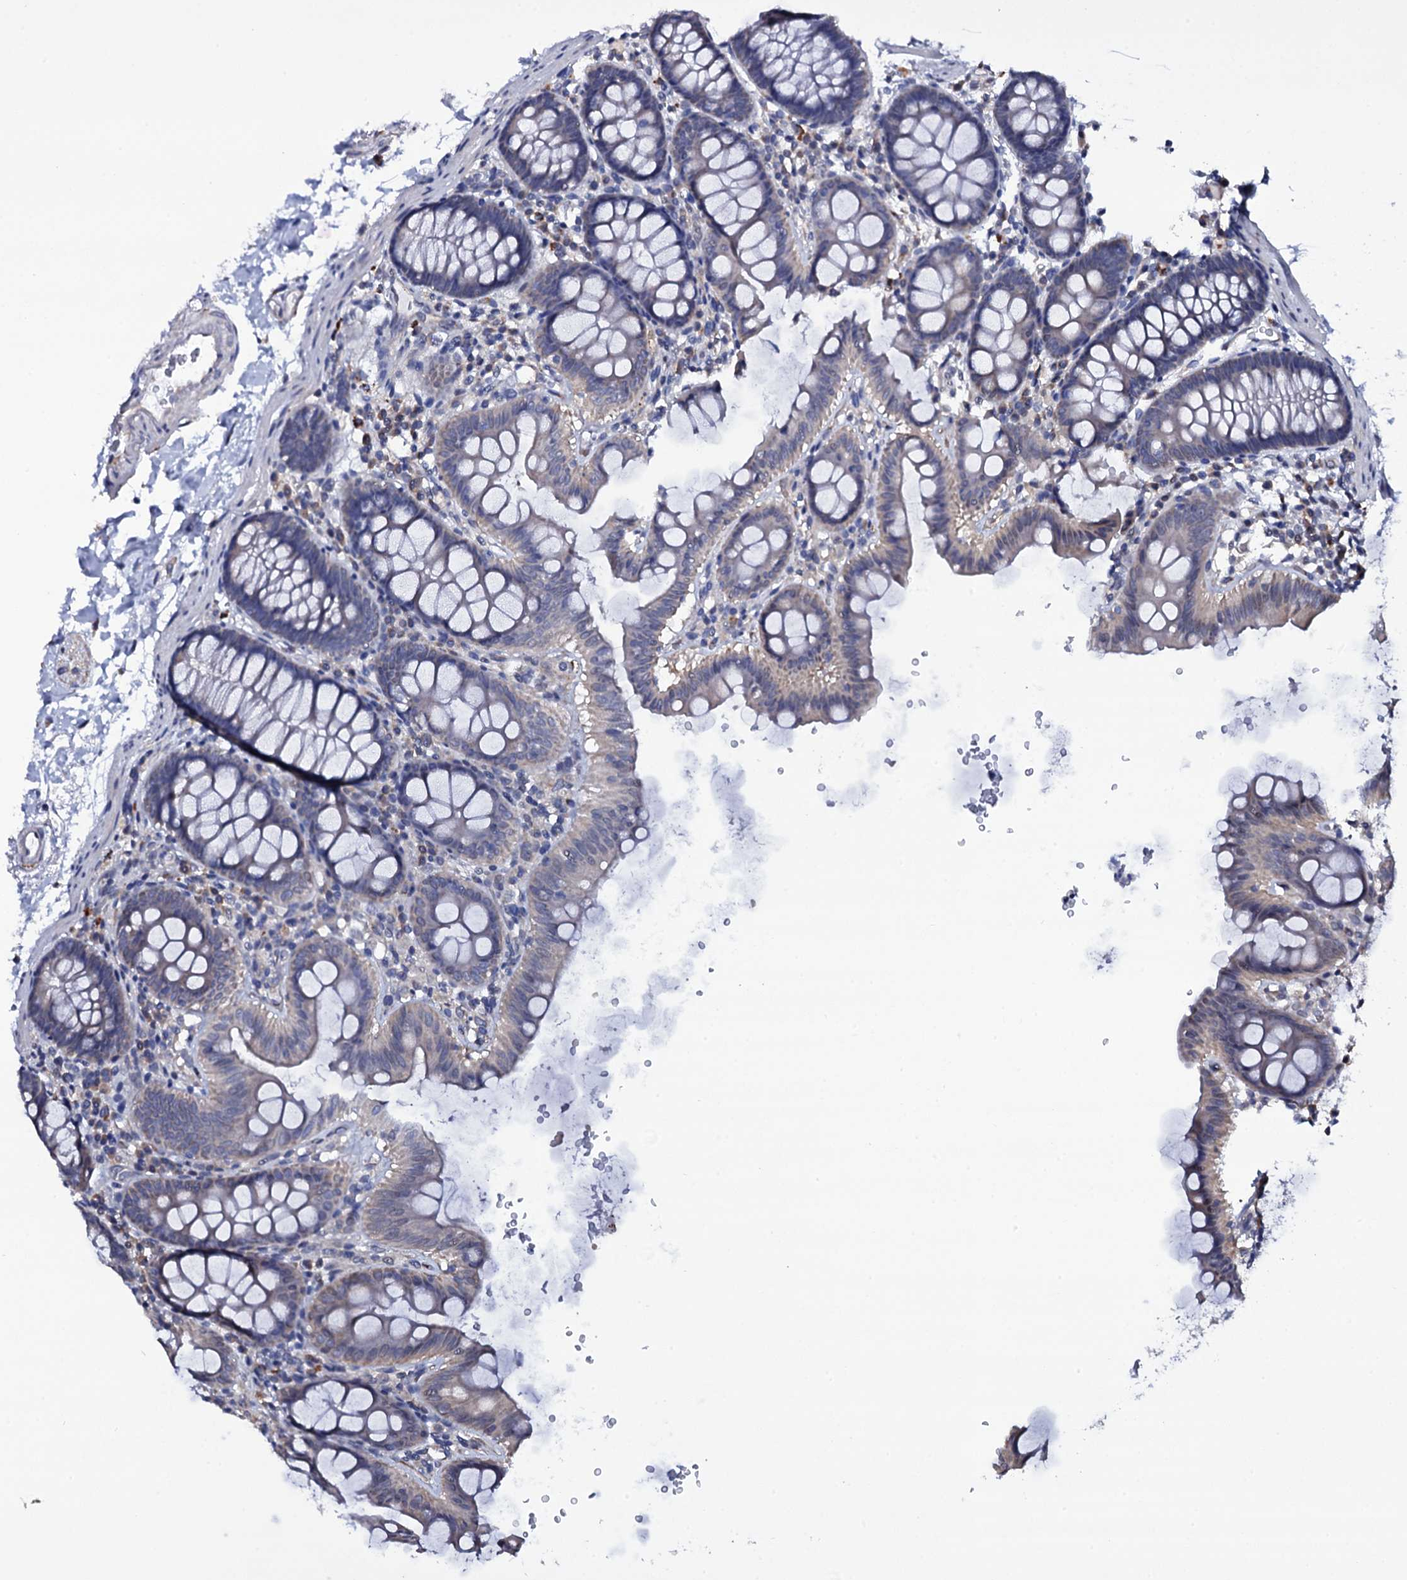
{"staining": {"intensity": "negative", "quantity": "none", "location": "none"}, "tissue": "colon", "cell_type": "Endothelial cells", "image_type": "normal", "snomed": [{"axis": "morphology", "description": "Normal tissue, NOS"}, {"axis": "topography", "description": "Colon"}], "caption": "Immunohistochemical staining of normal colon shows no significant positivity in endothelial cells. (DAB (3,3'-diaminobenzidine) immunohistochemistry visualized using brightfield microscopy, high magnification).", "gene": "GAREM1", "patient": {"sex": "male", "age": 75}}